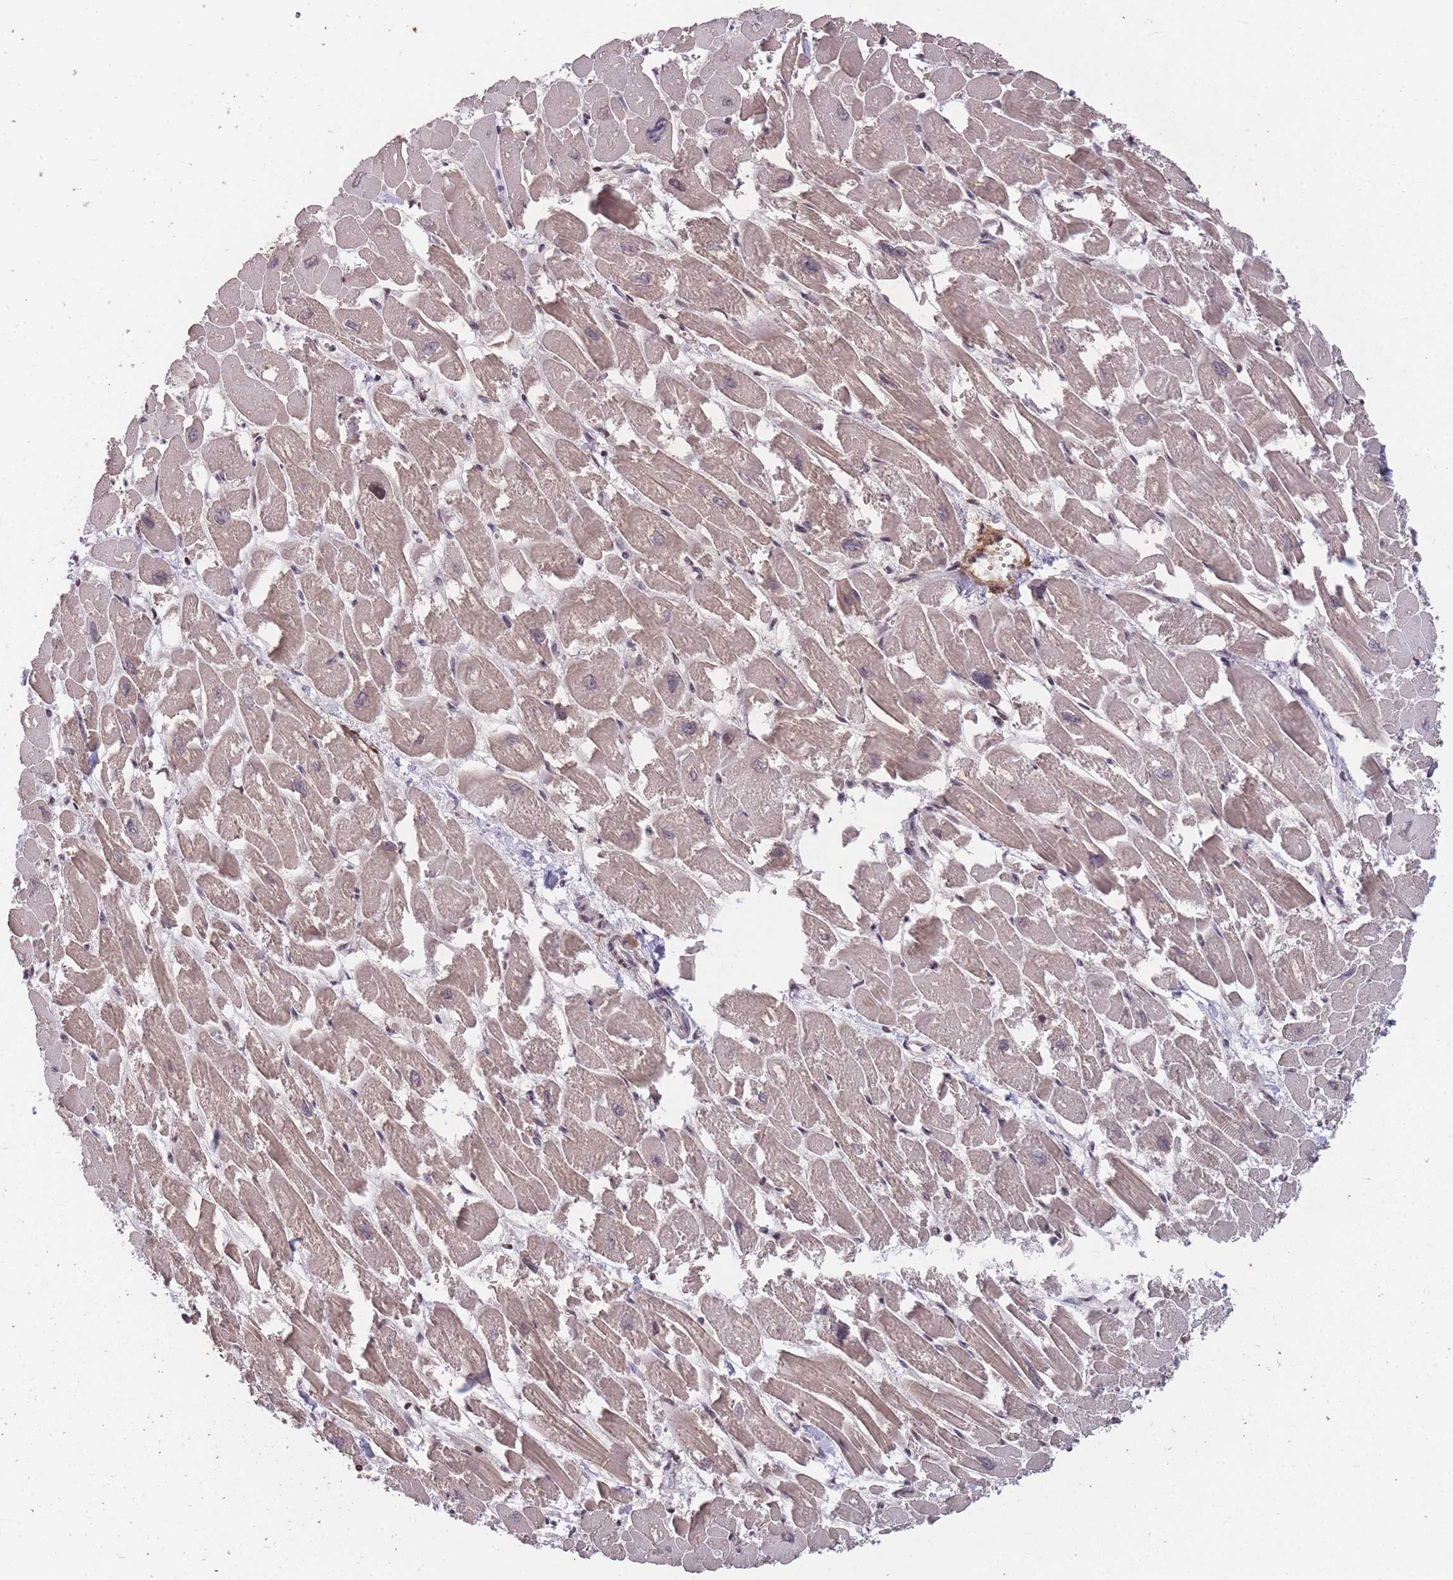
{"staining": {"intensity": "moderate", "quantity": ">75%", "location": "cytoplasmic/membranous,nuclear"}, "tissue": "heart muscle", "cell_type": "Cardiomyocytes", "image_type": "normal", "snomed": [{"axis": "morphology", "description": "Normal tissue, NOS"}, {"axis": "topography", "description": "Heart"}], "caption": "Heart muscle stained with a brown dye displays moderate cytoplasmic/membranous,nuclear positive staining in approximately >75% of cardiomyocytes.", "gene": "GGT5", "patient": {"sex": "male", "age": 54}}